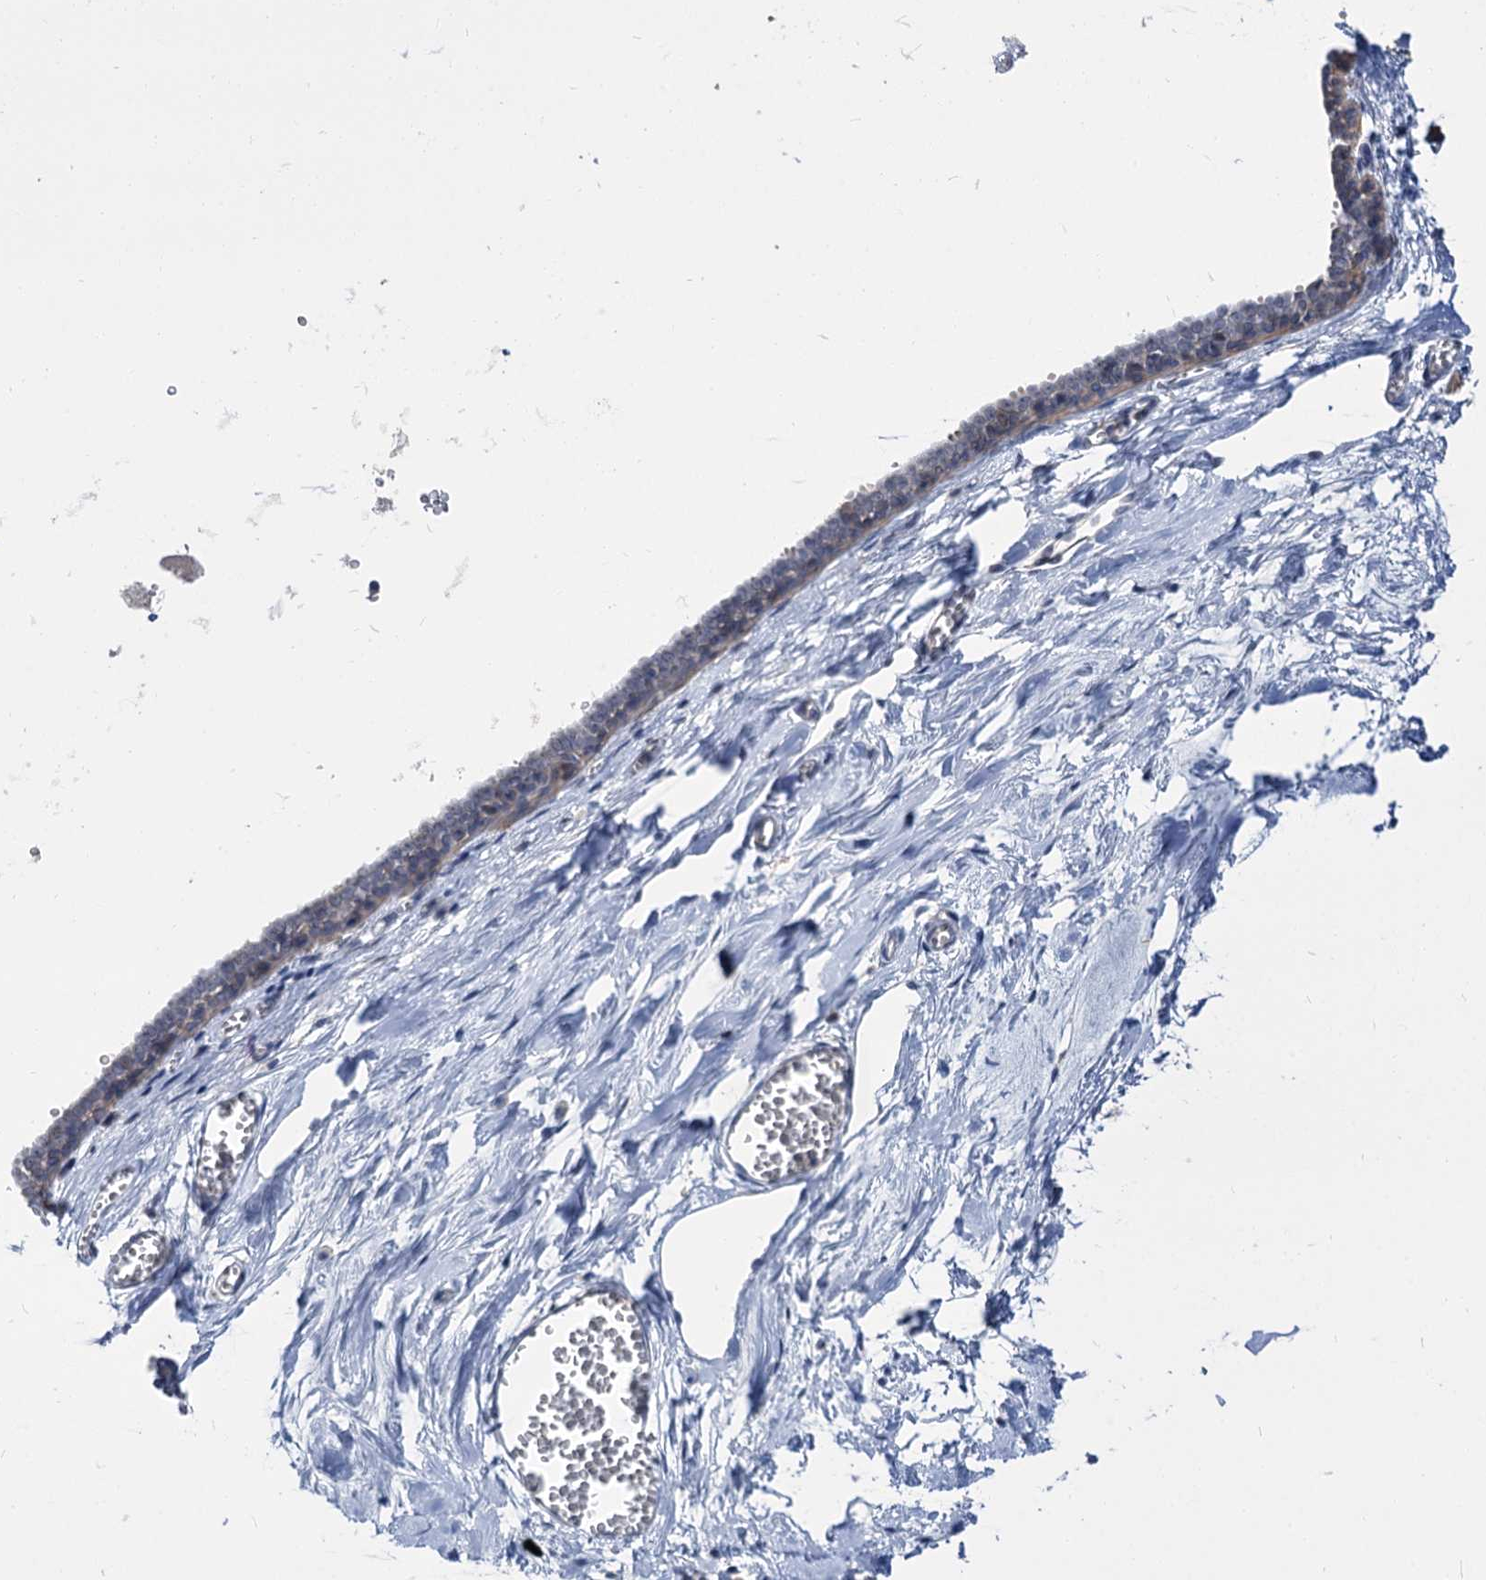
{"staining": {"intensity": "negative", "quantity": "none", "location": "none"}, "tissue": "breast", "cell_type": "Adipocytes", "image_type": "normal", "snomed": [{"axis": "morphology", "description": "Normal tissue, NOS"}, {"axis": "topography", "description": "Breast"}], "caption": "IHC micrograph of unremarkable breast stained for a protein (brown), which displays no staining in adipocytes.", "gene": "NEK10", "patient": {"sex": "female", "age": 27}}